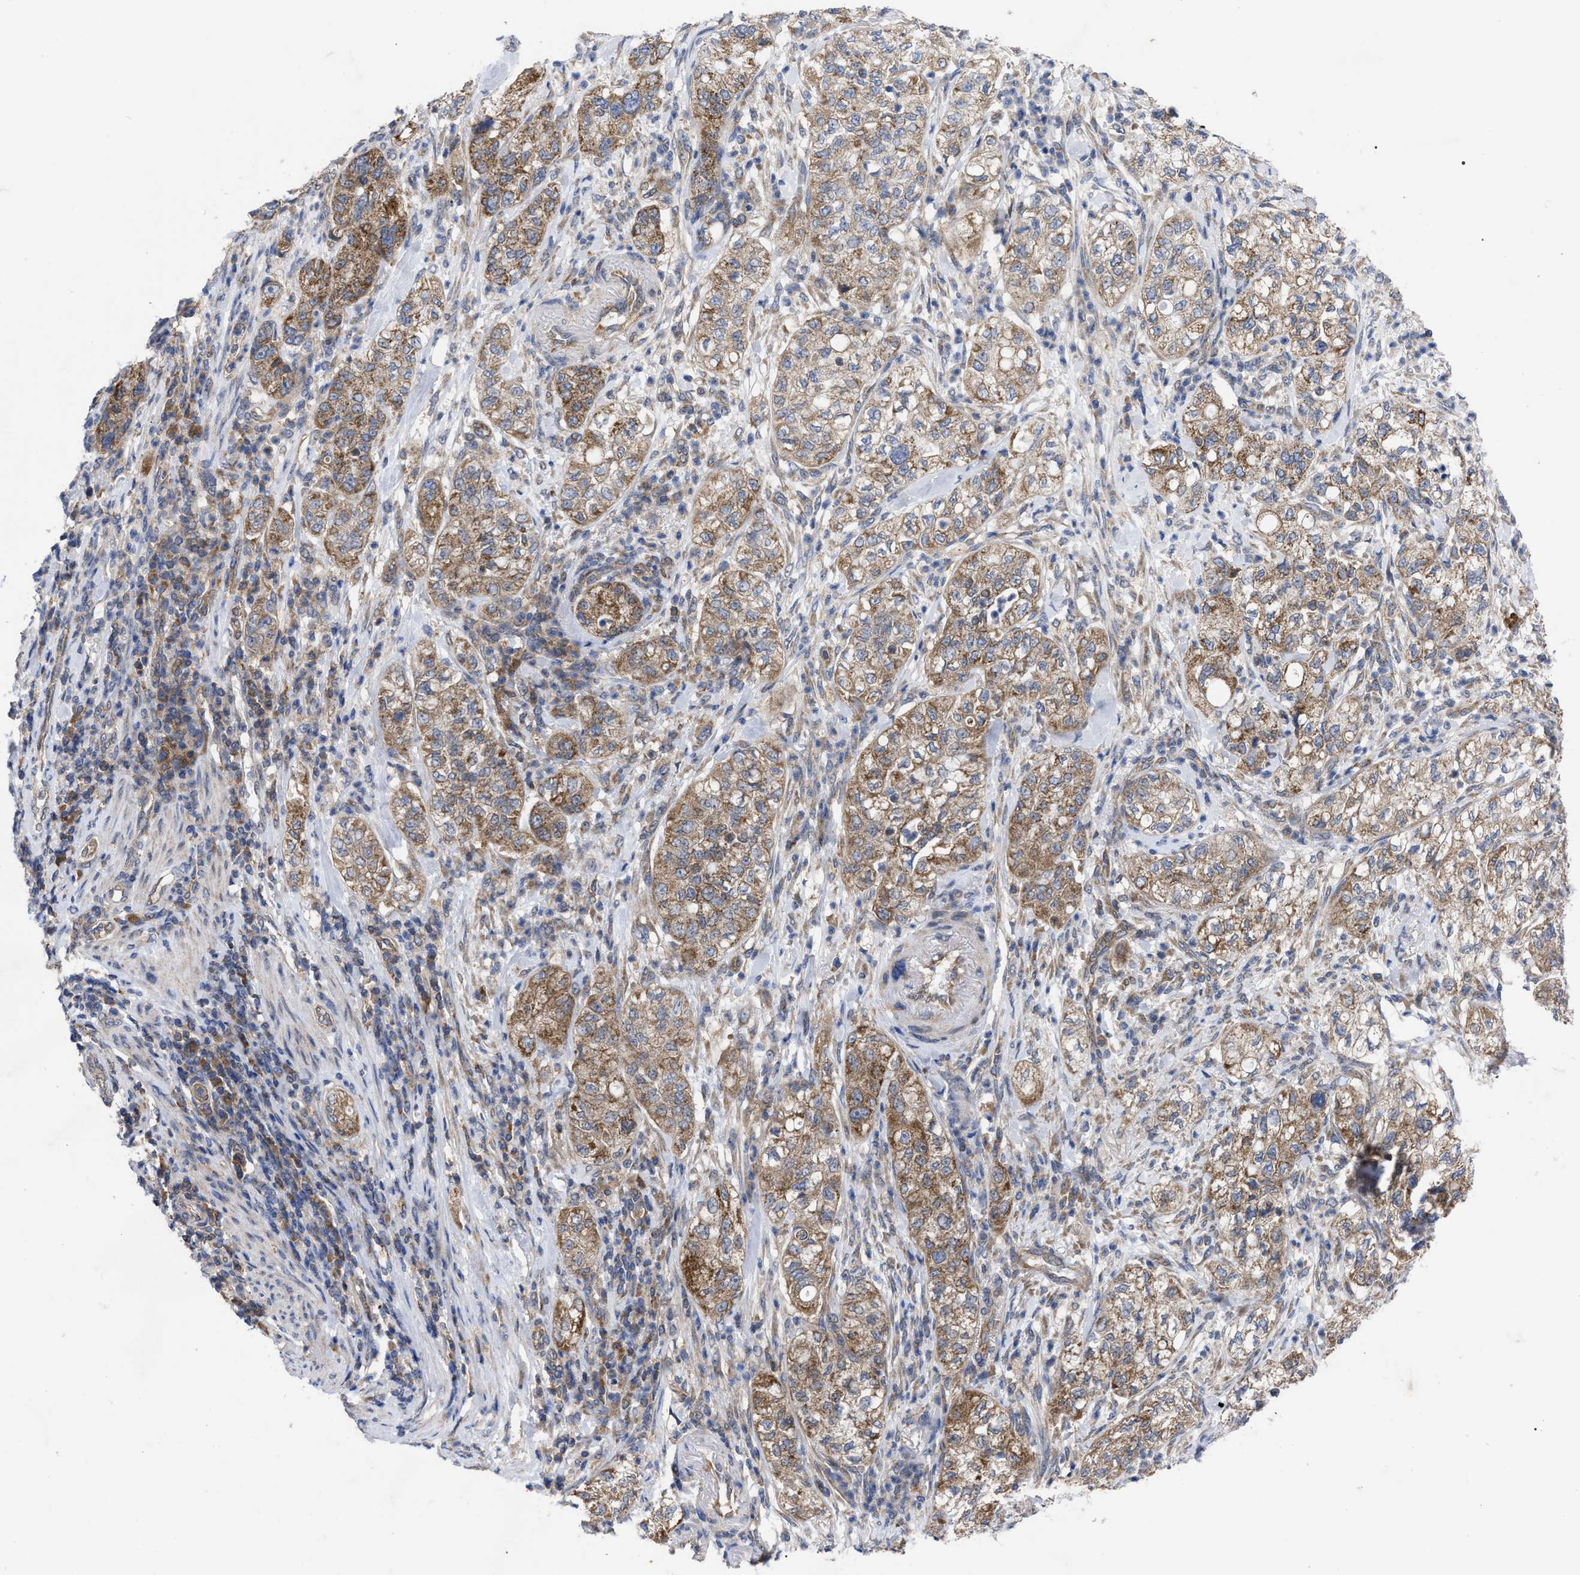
{"staining": {"intensity": "moderate", "quantity": ">75%", "location": "cytoplasmic/membranous"}, "tissue": "pancreatic cancer", "cell_type": "Tumor cells", "image_type": "cancer", "snomed": [{"axis": "morphology", "description": "Adenocarcinoma, NOS"}, {"axis": "topography", "description": "Pancreas"}], "caption": "Immunohistochemistry (IHC) of human pancreatic cancer reveals medium levels of moderate cytoplasmic/membranous expression in approximately >75% of tumor cells.", "gene": "TCP1", "patient": {"sex": "female", "age": 78}}